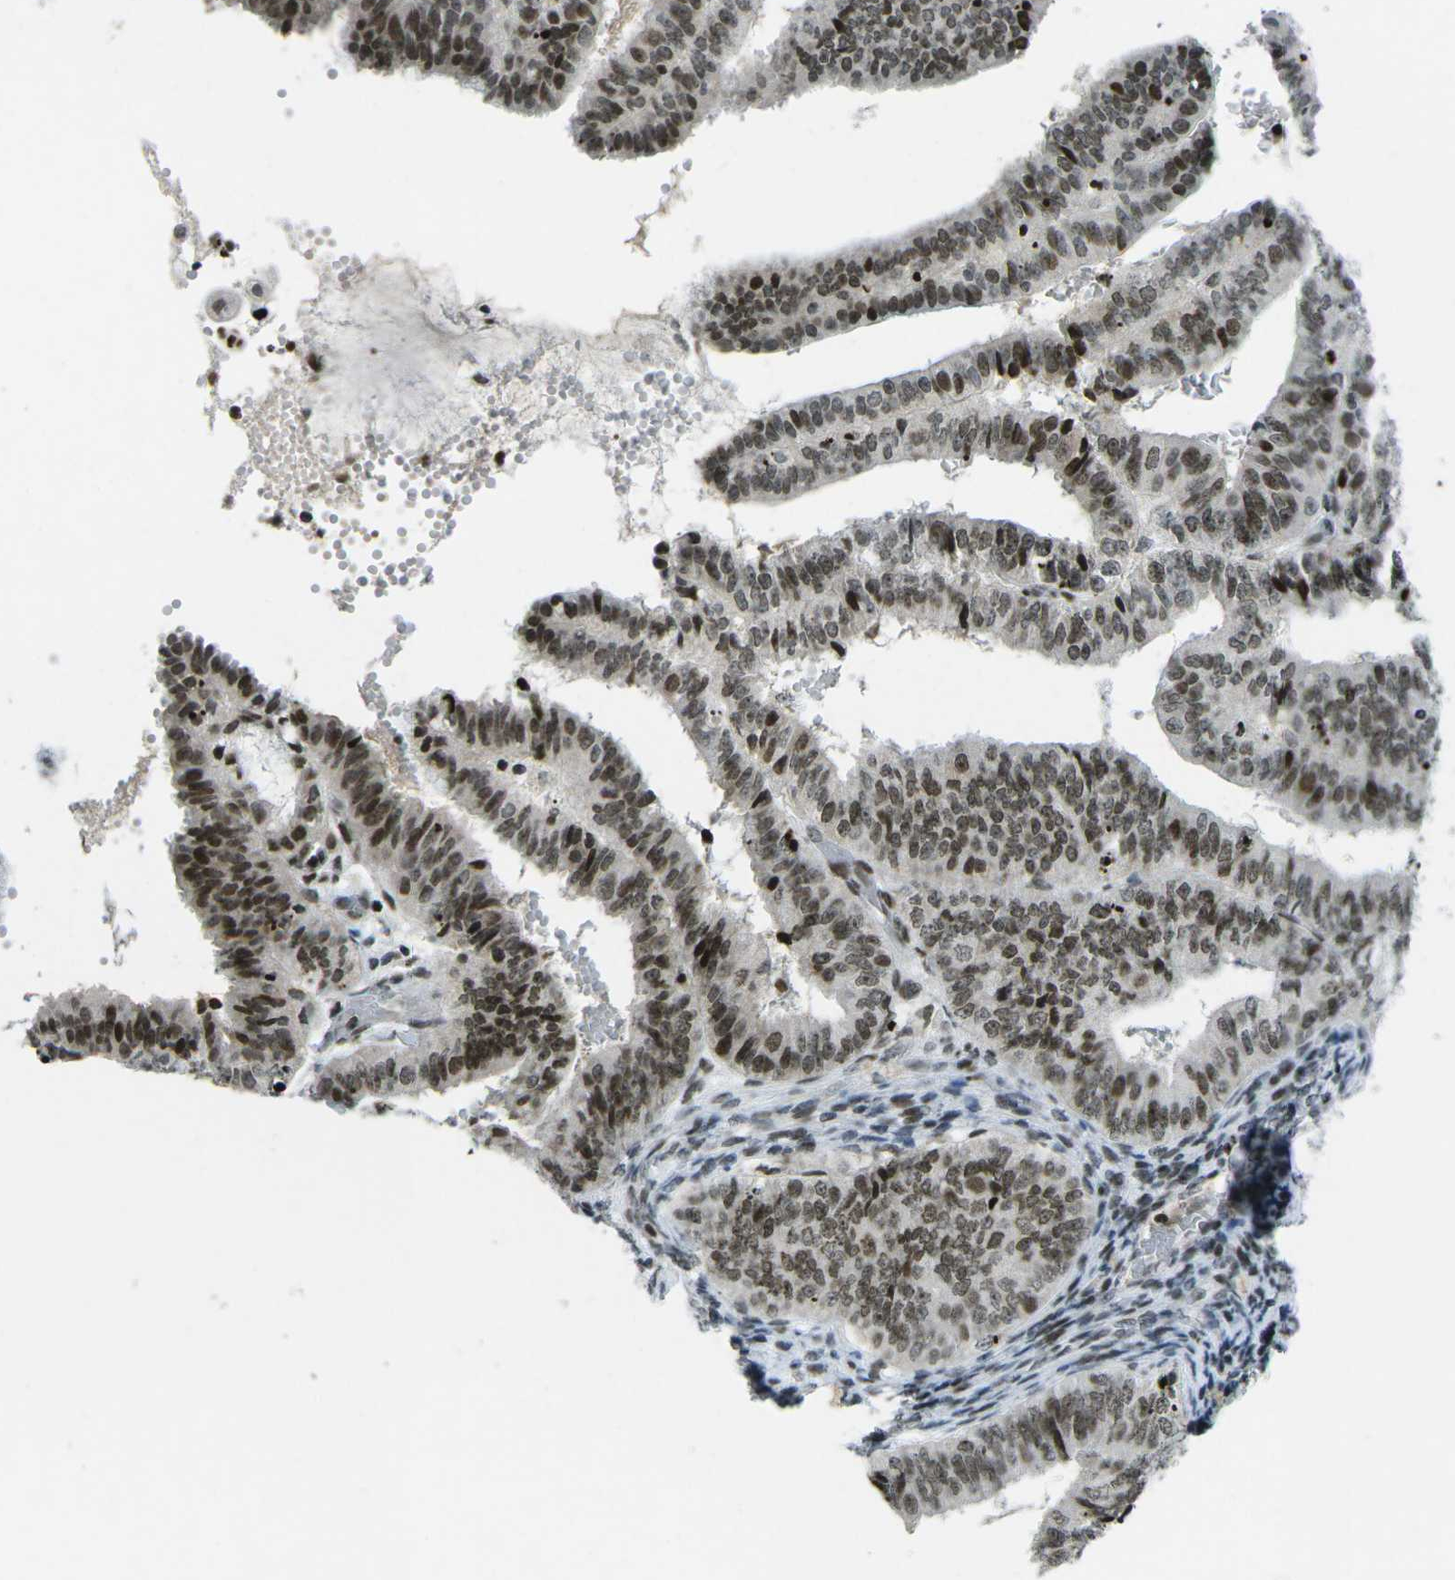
{"staining": {"intensity": "strong", "quantity": ">75%", "location": "nuclear"}, "tissue": "endometrial cancer", "cell_type": "Tumor cells", "image_type": "cancer", "snomed": [{"axis": "morphology", "description": "Adenocarcinoma, NOS"}, {"axis": "topography", "description": "Endometrium"}], "caption": "Immunohistochemical staining of endometrial cancer (adenocarcinoma) demonstrates strong nuclear protein staining in approximately >75% of tumor cells.", "gene": "EME1", "patient": {"sex": "female", "age": 63}}